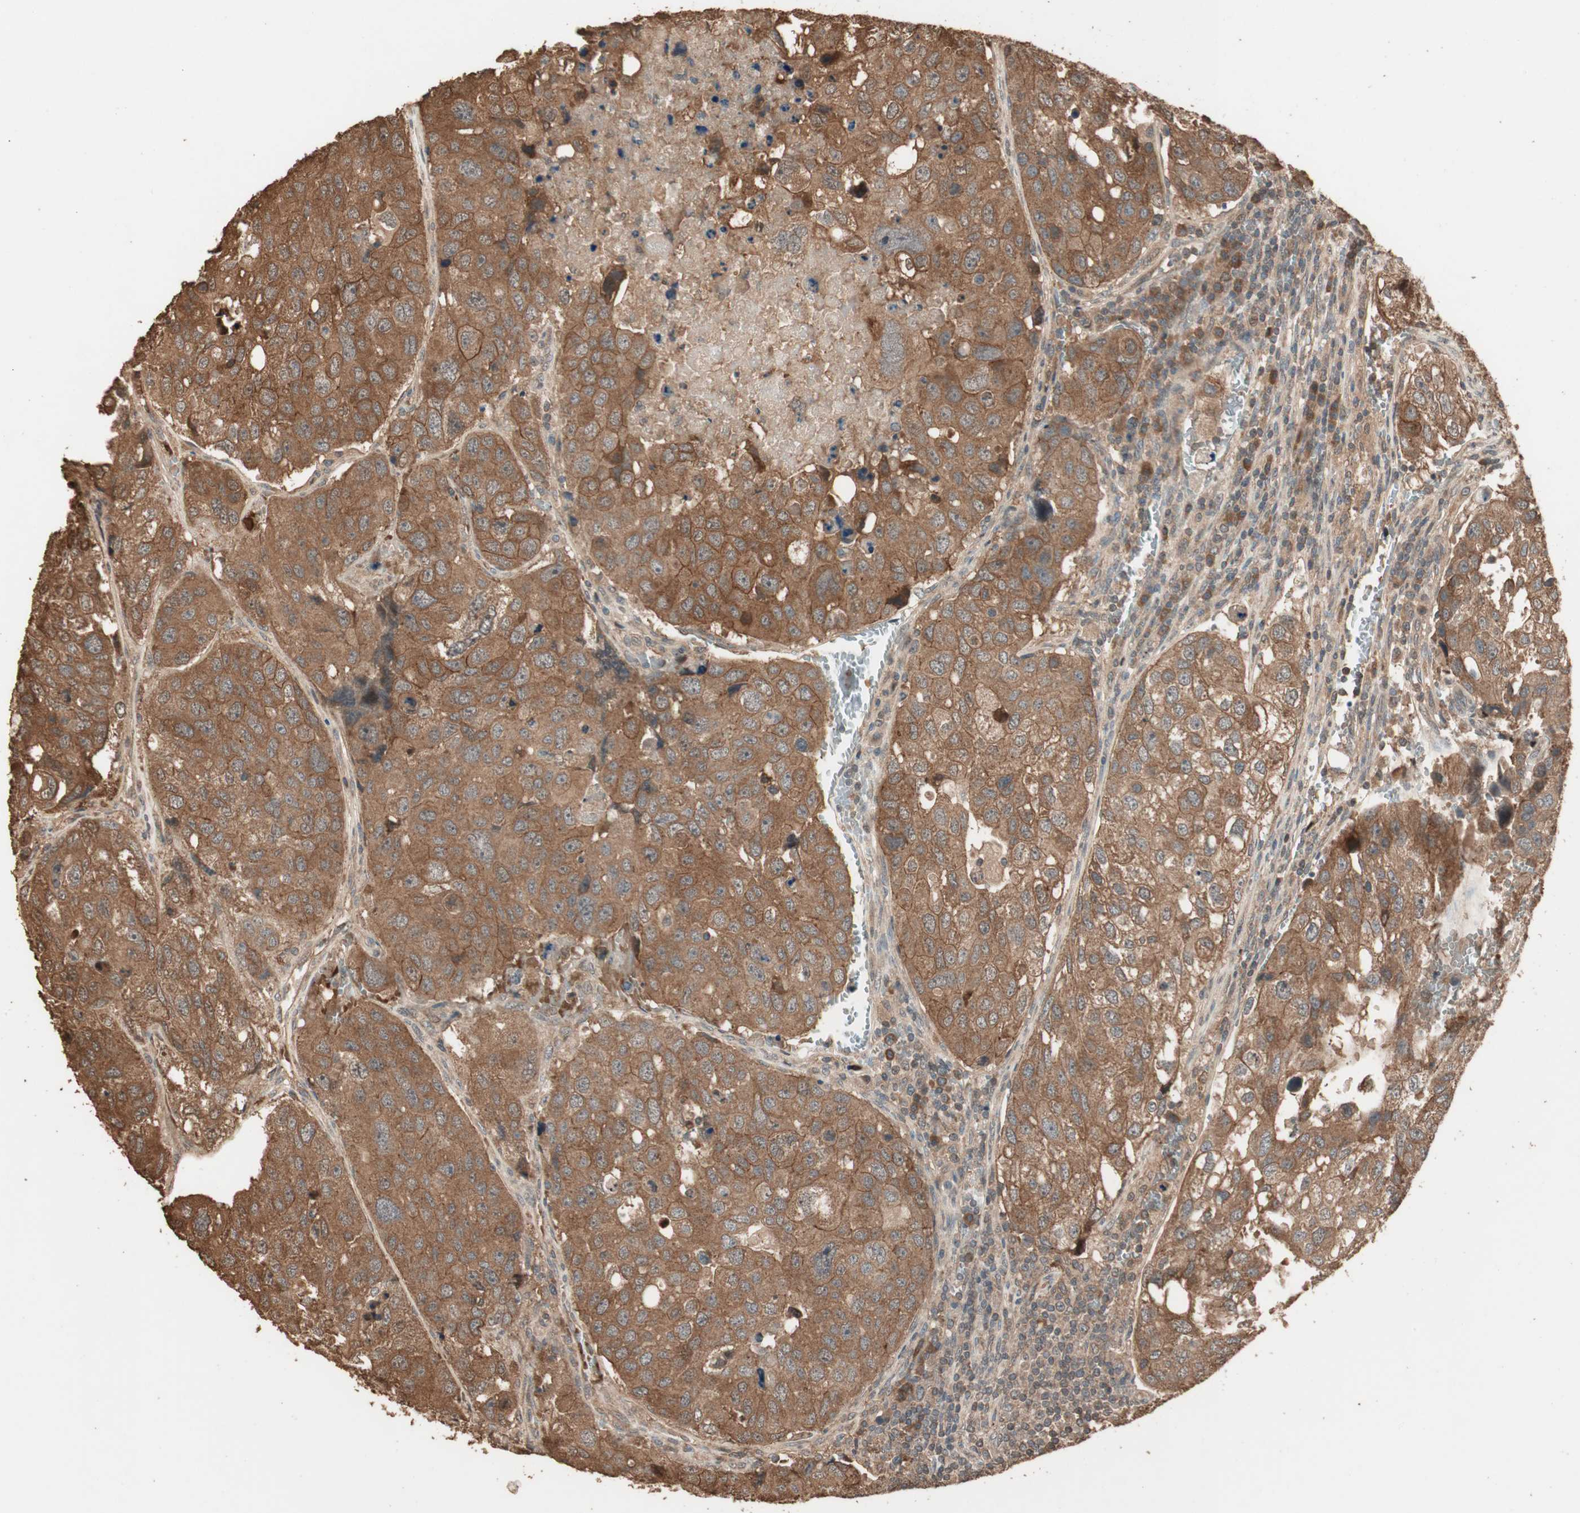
{"staining": {"intensity": "strong", "quantity": ">75%", "location": "cytoplasmic/membranous"}, "tissue": "urothelial cancer", "cell_type": "Tumor cells", "image_type": "cancer", "snomed": [{"axis": "morphology", "description": "Urothelial carcinoma, High grade"}, {"axis": "topography", "description": "Lymph node"}, {"axis": "topography", "description": "Urinary bladder"}], "caption": "There is high levels of strong cytoplasmic/membranous positivity in tumor cells of urothelial carcinoma (high-grade), as demonstrated by immunohistochemical staining (brown color).", "gene": "USP20", "patient": {"sex": "male", "age": 51}}